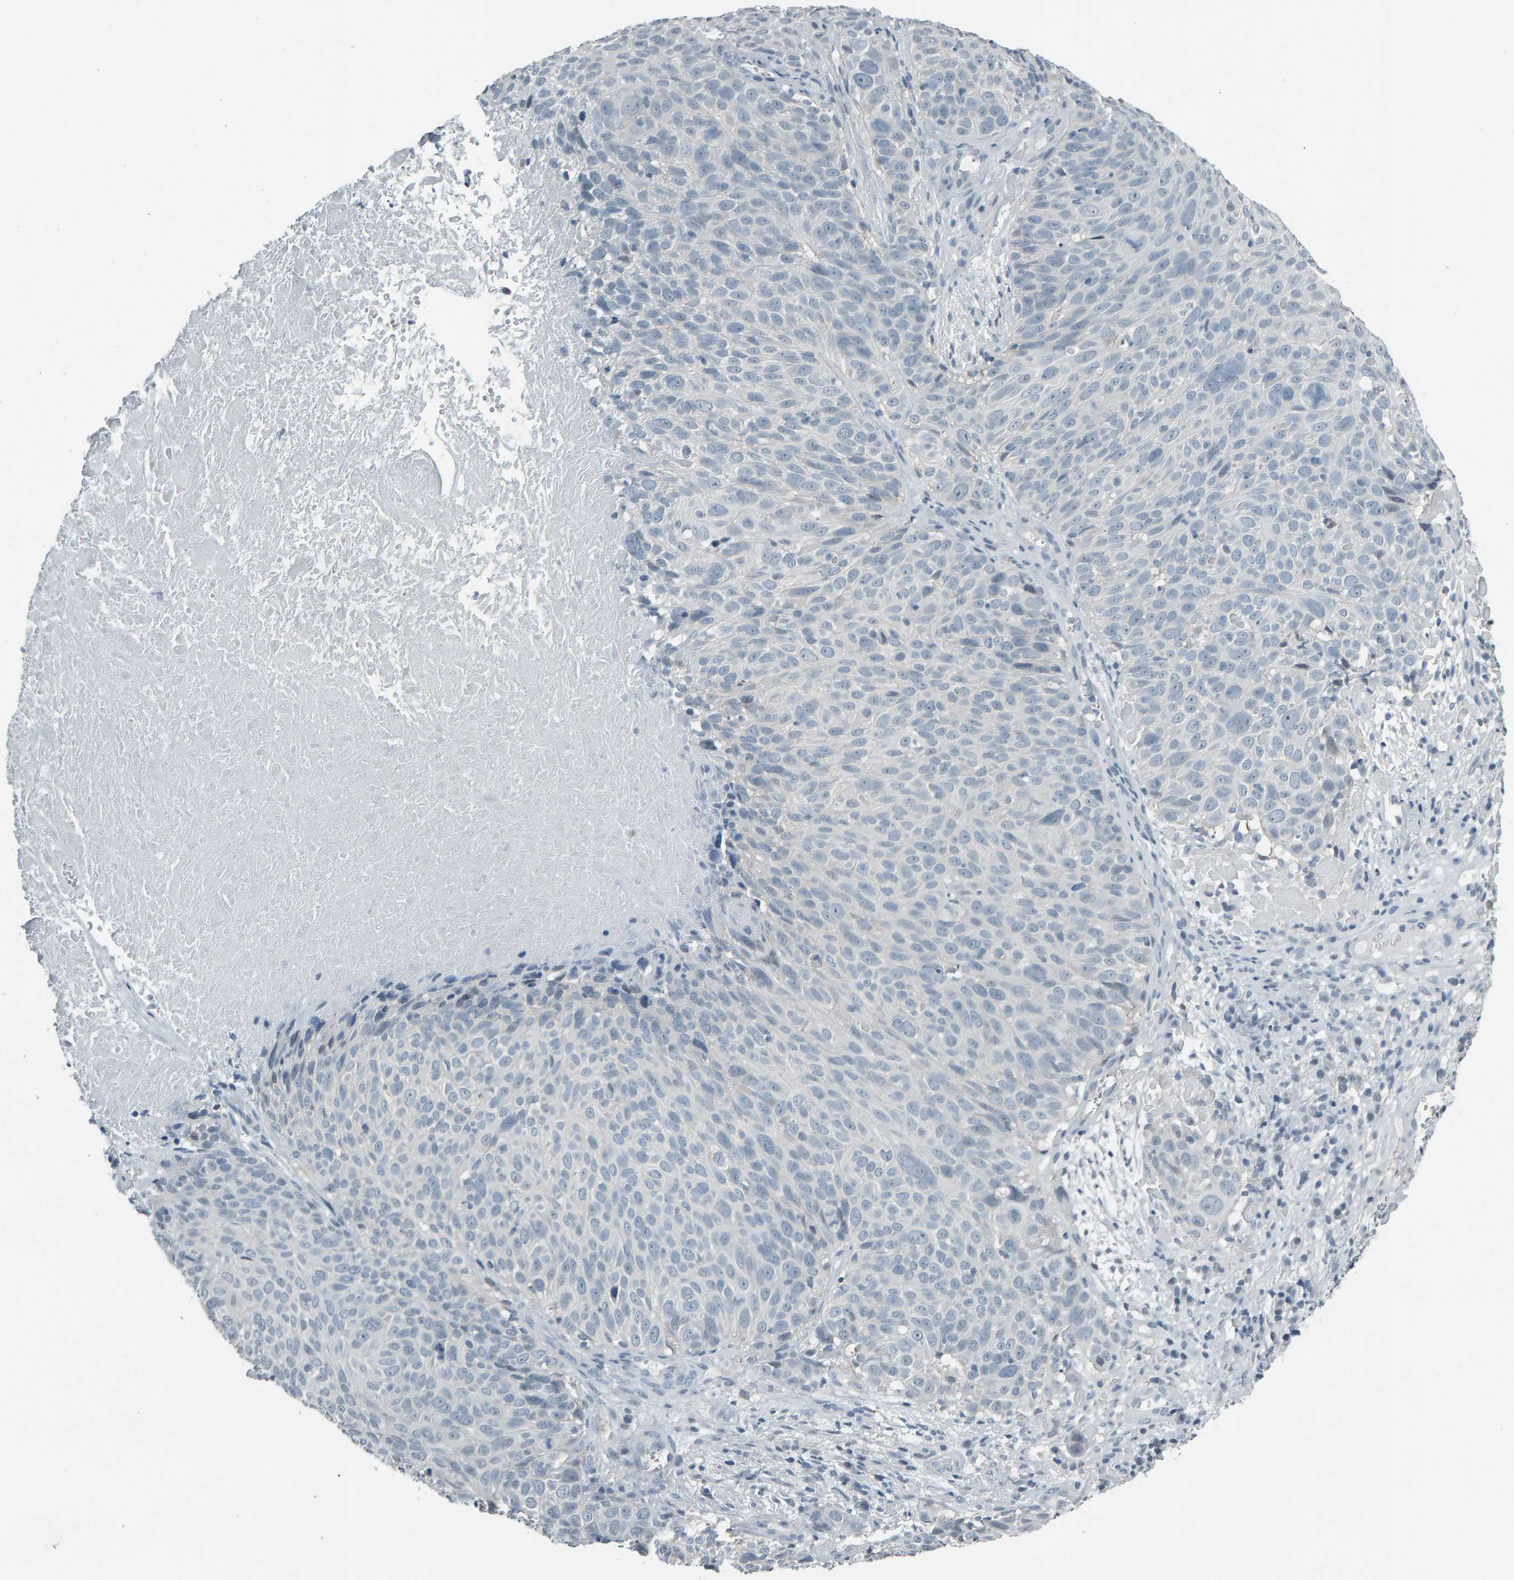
{"staining": {"intensity": "negative", "quantity": "none", "location": "none"}, "tissue": "cervical cancer", "cell_type": "Tumor cells", "image_type": "cancer", "snomed": [{"axis": "morphology", "description": "Squamous cell carcinoma, NOS"}, {"axis": "topography", "description": "Cervix"}], "caption": "High magnification brightfield microscopy of cervical cancer (squamous cell carcinoma) stained with DAB (3,3'-diaminobenzidine) (brown) and counterstained with hematoxylin (blue): tumor cells show no significant positivity.", "gene": "PYY", "patient": {"sex": "female", "age": 74}}